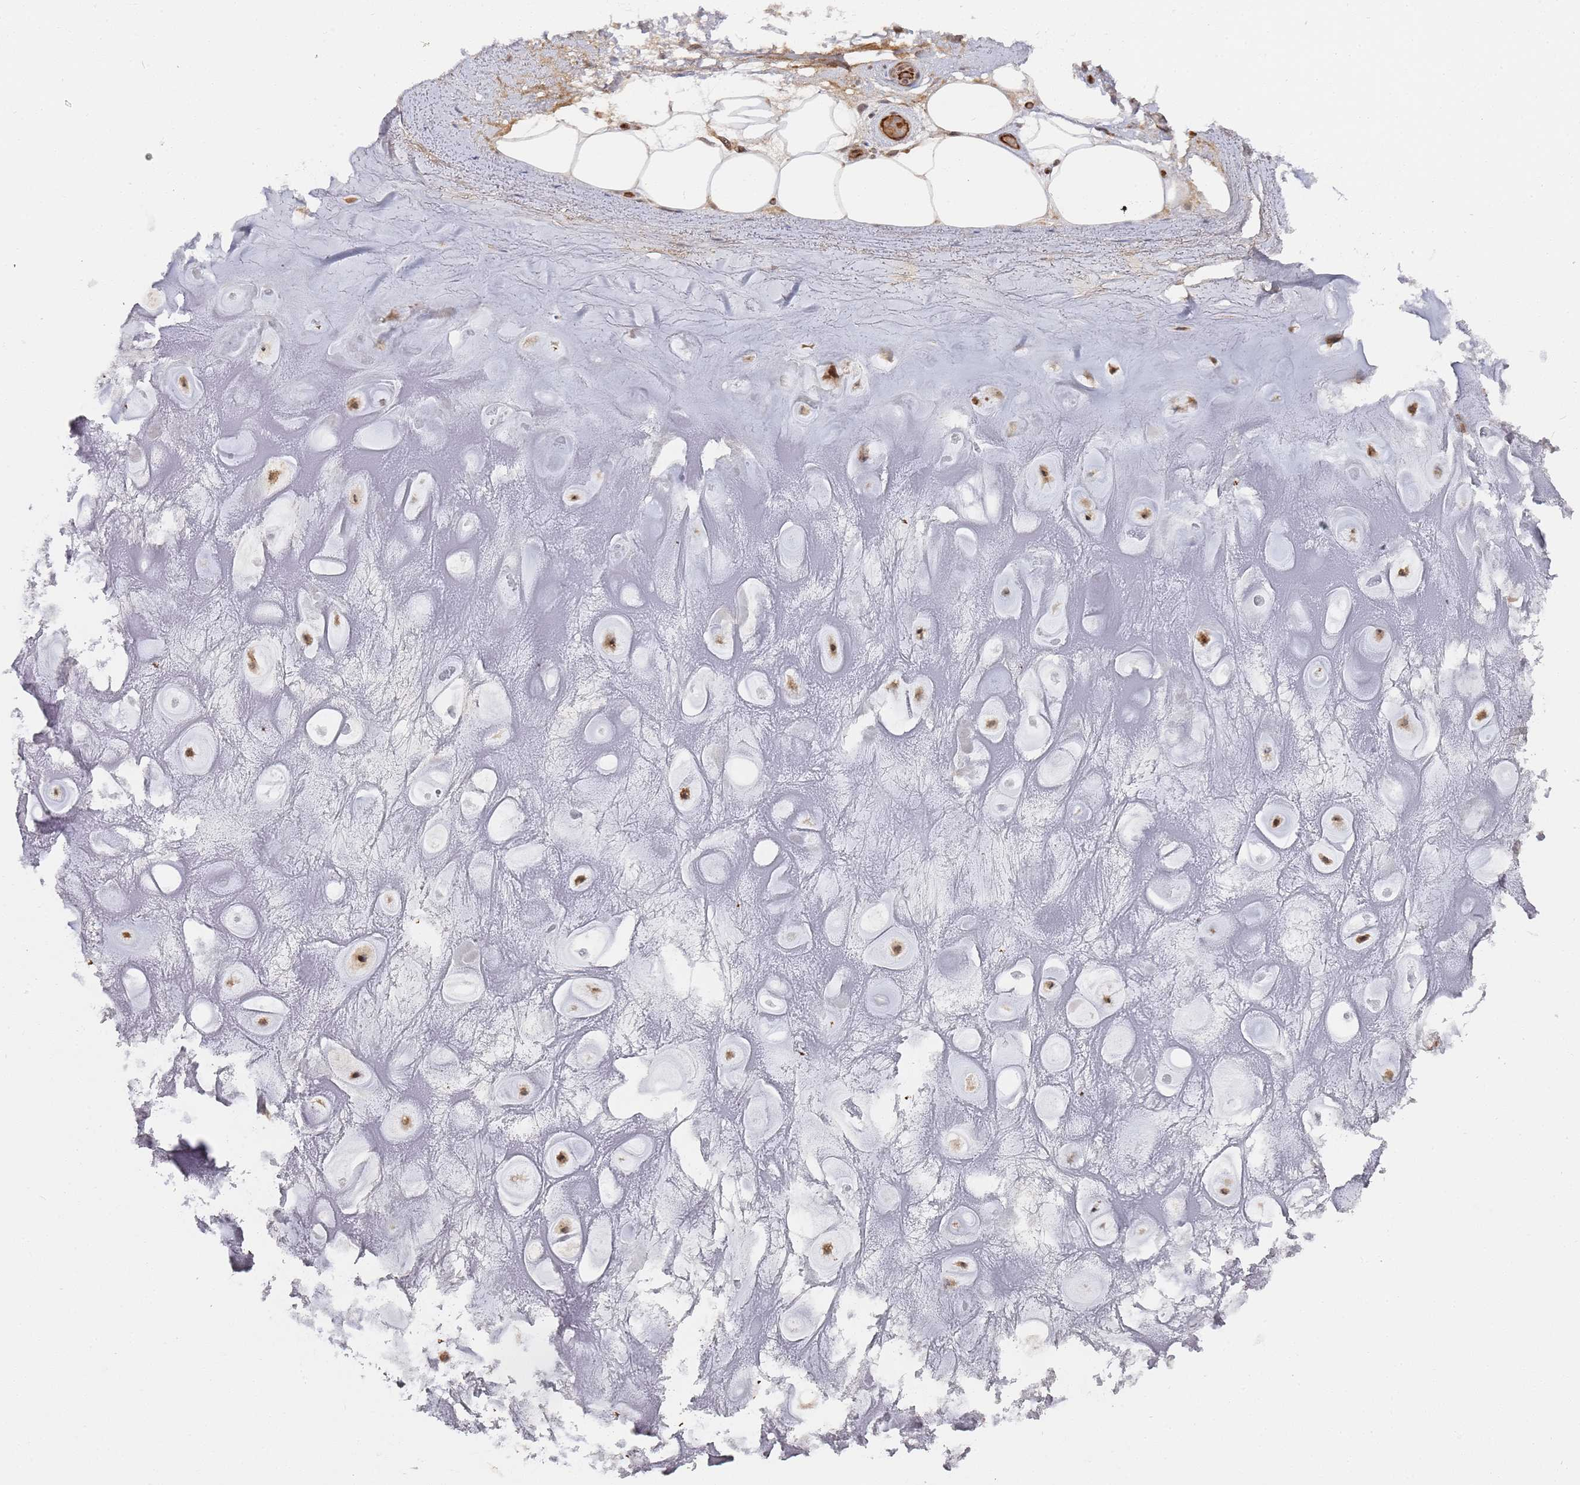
{"staining": {"intensity": "moderate", "quantity": "<25%", "location": "nuclear"}, "tissue": "adipose tissue", "cell_type": "Adipocytes", "image_type": "normal", "snomed": [{"axis": "morphology", "description": "Normal tissue, NOS"}, {"axis": "topography", "description": "Cartilage tissue"}], "caption": "IHC histopathology image of benign adipose tissue: human adipose tissue stained using IHC displays low levels of moderate protein expression localized specifically in the nuclear of adipocytes, appearing as a nuclear brown color.", "gene": "DDX60", "patient": {"sex": "male", "age": 81}}